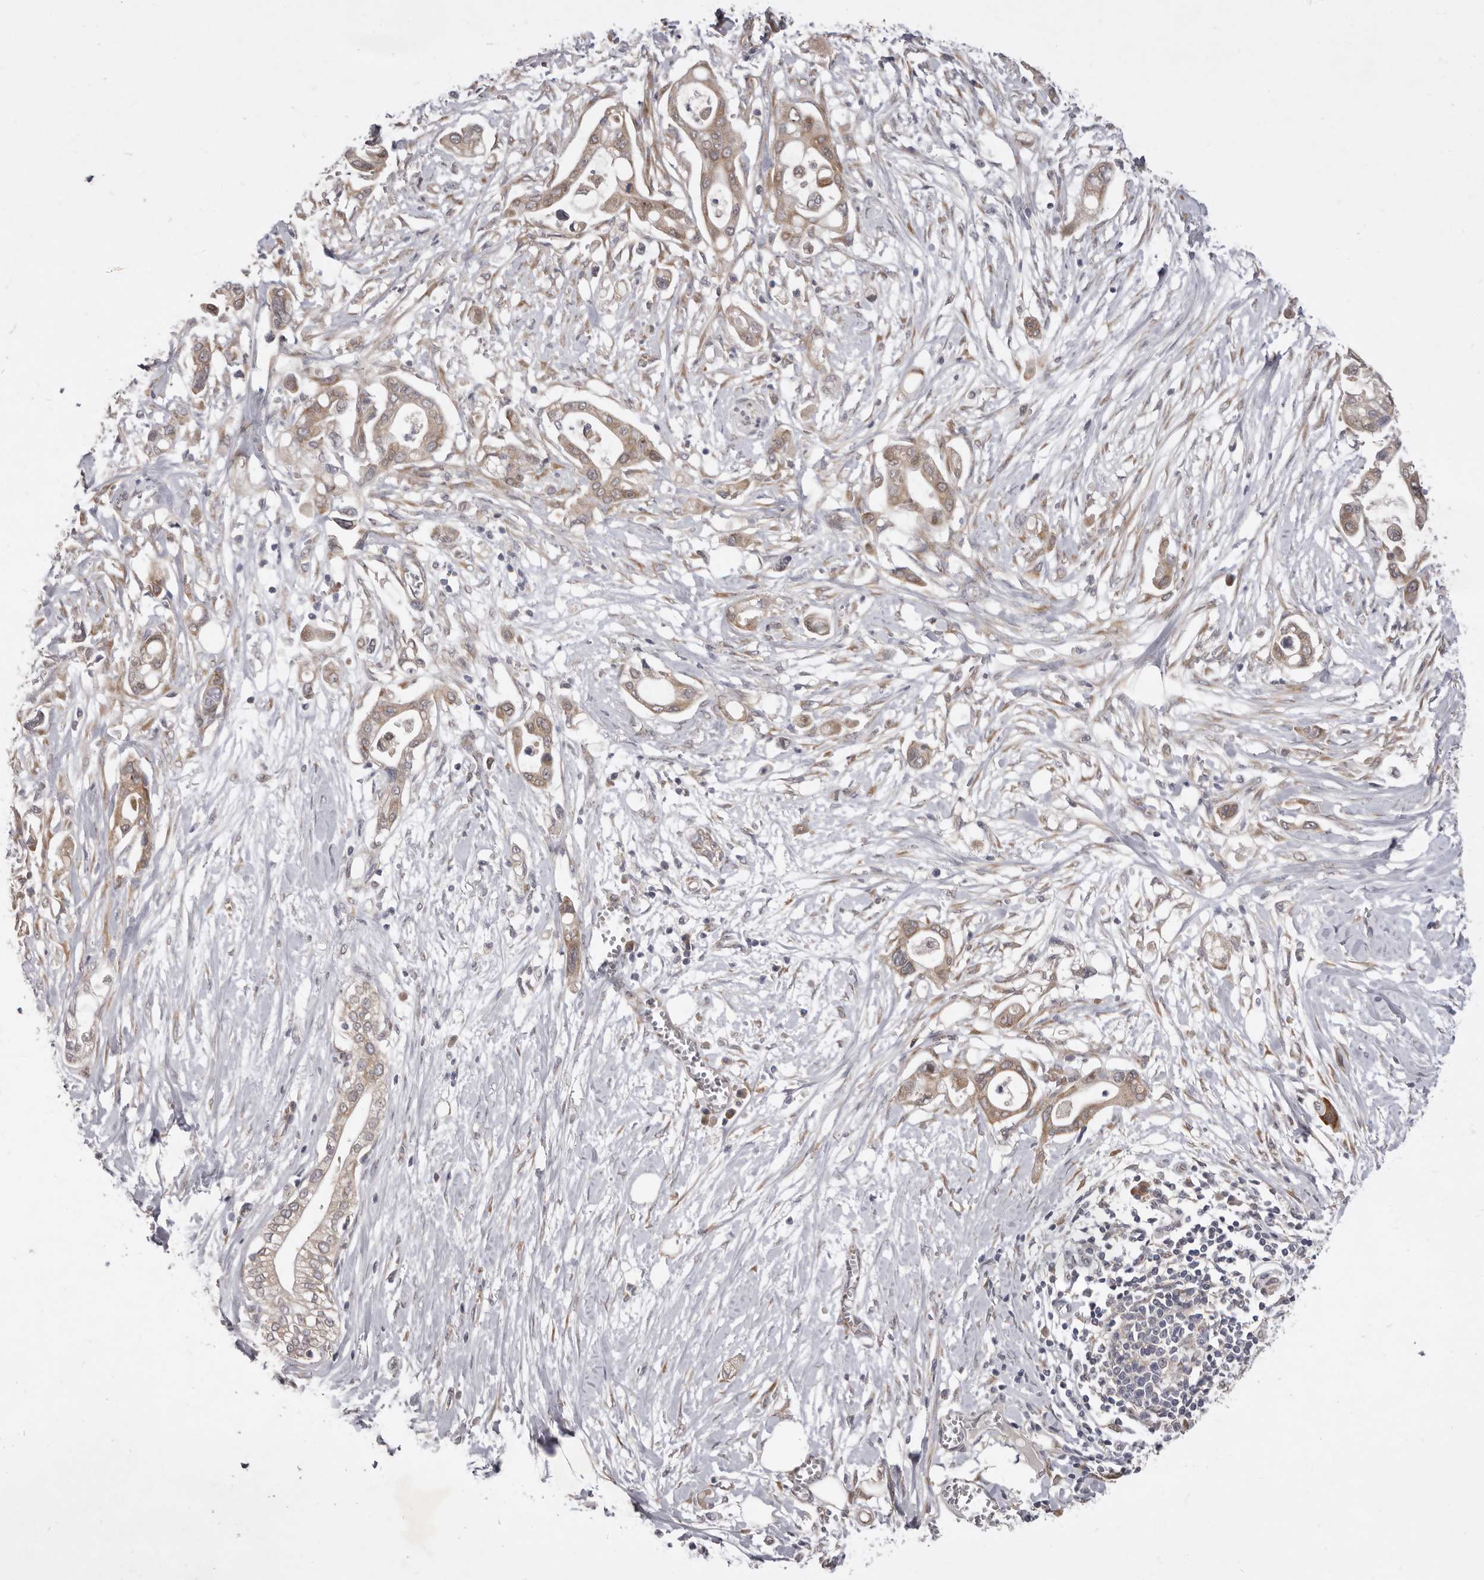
{"staining": {"intensity": "weak", "quantity": ">75%", "location": "cytoplasmic/membranous"}, "tissue": "pancreatic cancer", "cell_type": "Tumor cells", "image_type": "cancer", "snomed": [{"axis": "morphology", "description": "Adenocarcinoma, NOS"}, {"axis": "topography", "description": "Pancreas"}], "caption": "DAB (3,3'-diaminobenzidine) immunohistochemical staining of pancreatic cancer (adenocarcinoma) reveals weak cytoplasmic/membranous protein positivity in approximately >75% of tumor cells. (DAB IHC, brown staining for protein, blue staining for nuclei).", "gene": "TBC1D8B", "patient": {"sex": "male", "age": 68}}